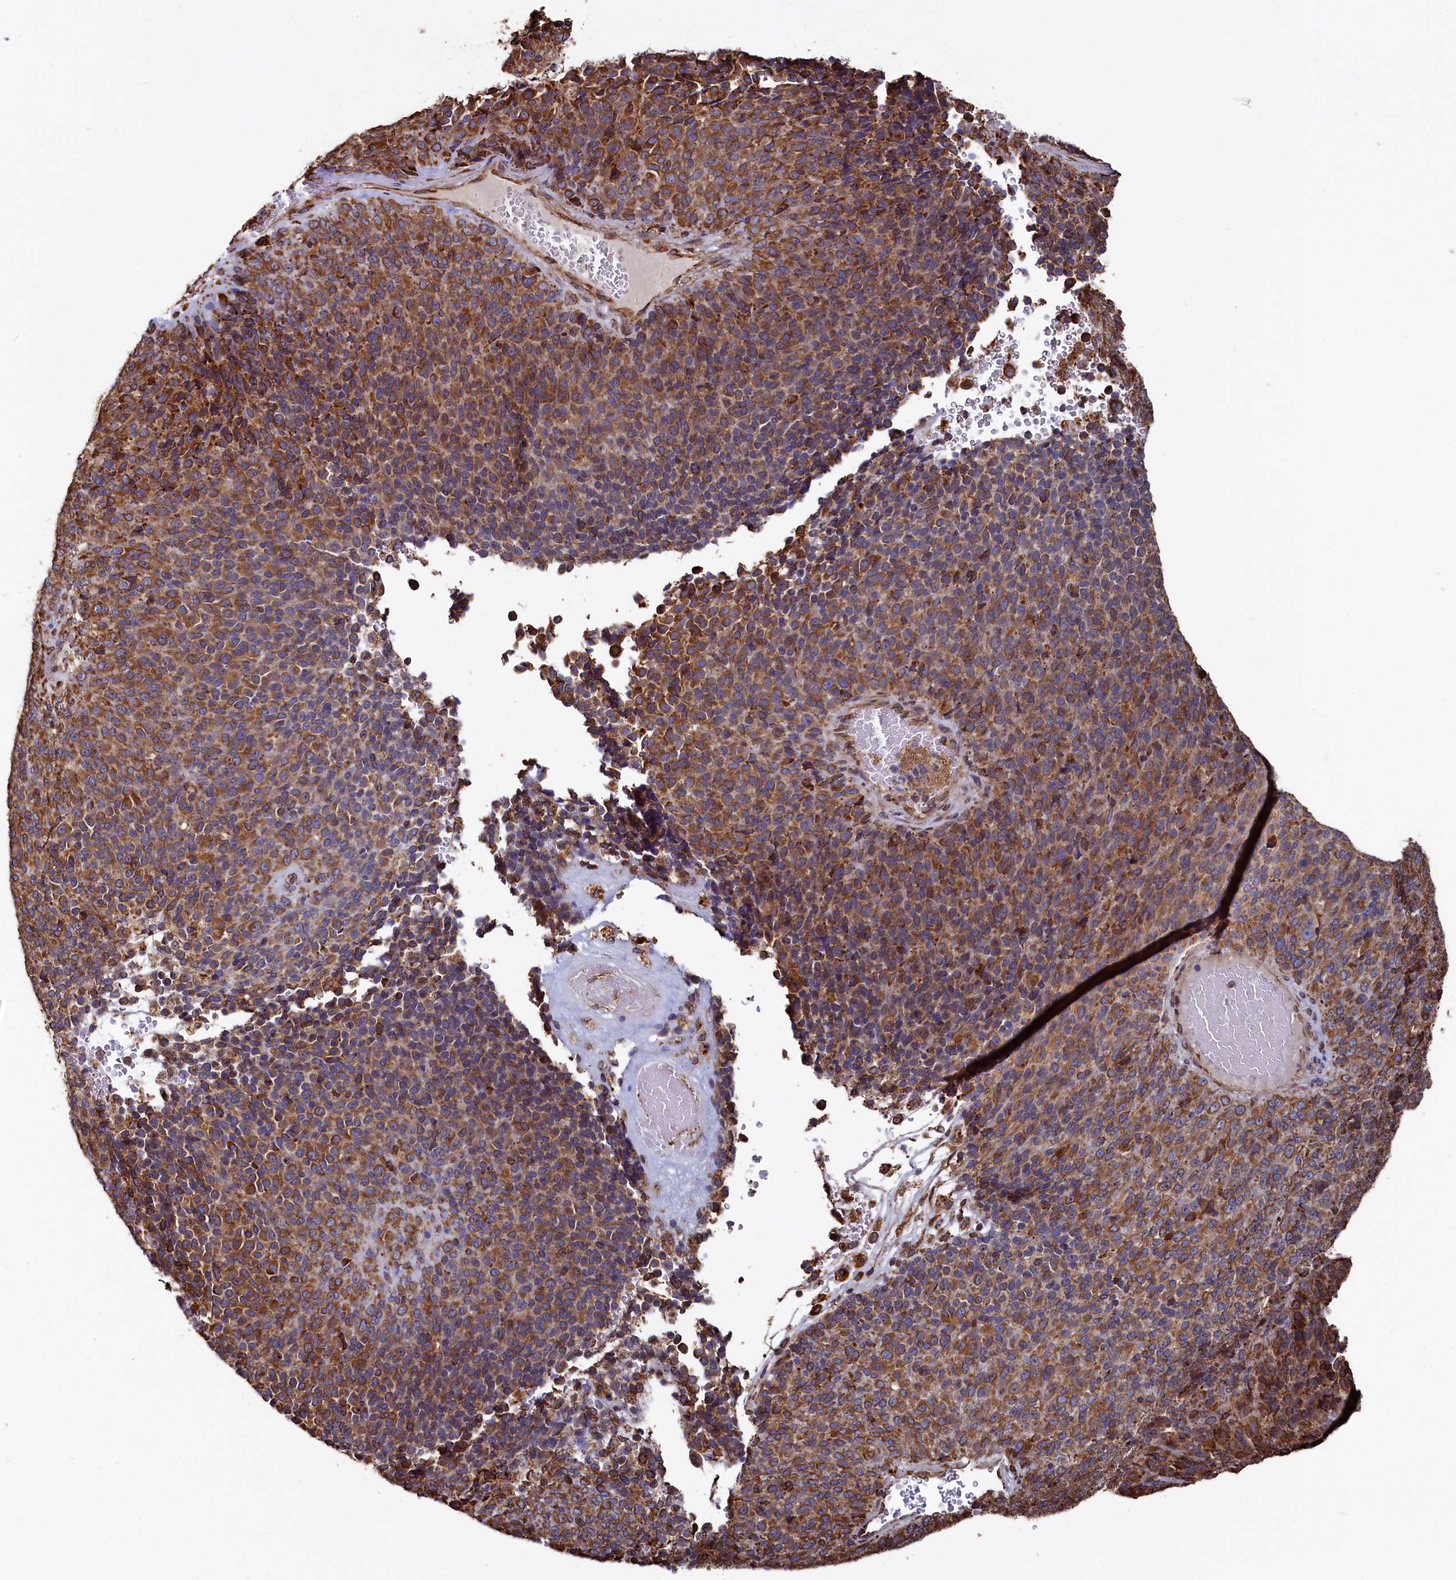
{"staining": {"intensity": "strong", "quantity": ">75%", "location": "cytoplasmic/membranous"}, "tissue": "melanoma", "cell_type": "Tumor cells", "image_type": "cancer", "snomed": [{"axis": "morphology", "description": "Malignant melanoma, Metastatic site"}, {"axis": "topography", "description": "Brain"}], "caption": "An immunohistochemistry (IHC) photomicrograph of neoplastic tissue is shown. Protein staining in brown labels strong cytoplasmic/membranous positivity in melanoma within tumor cells. (DAB (3,3'-diaminobenzidine) = brown stain, brightfield microscopy at high magnification).", "gene": "NEURL1B", "patient": {"sex": "female", "age": 56}}